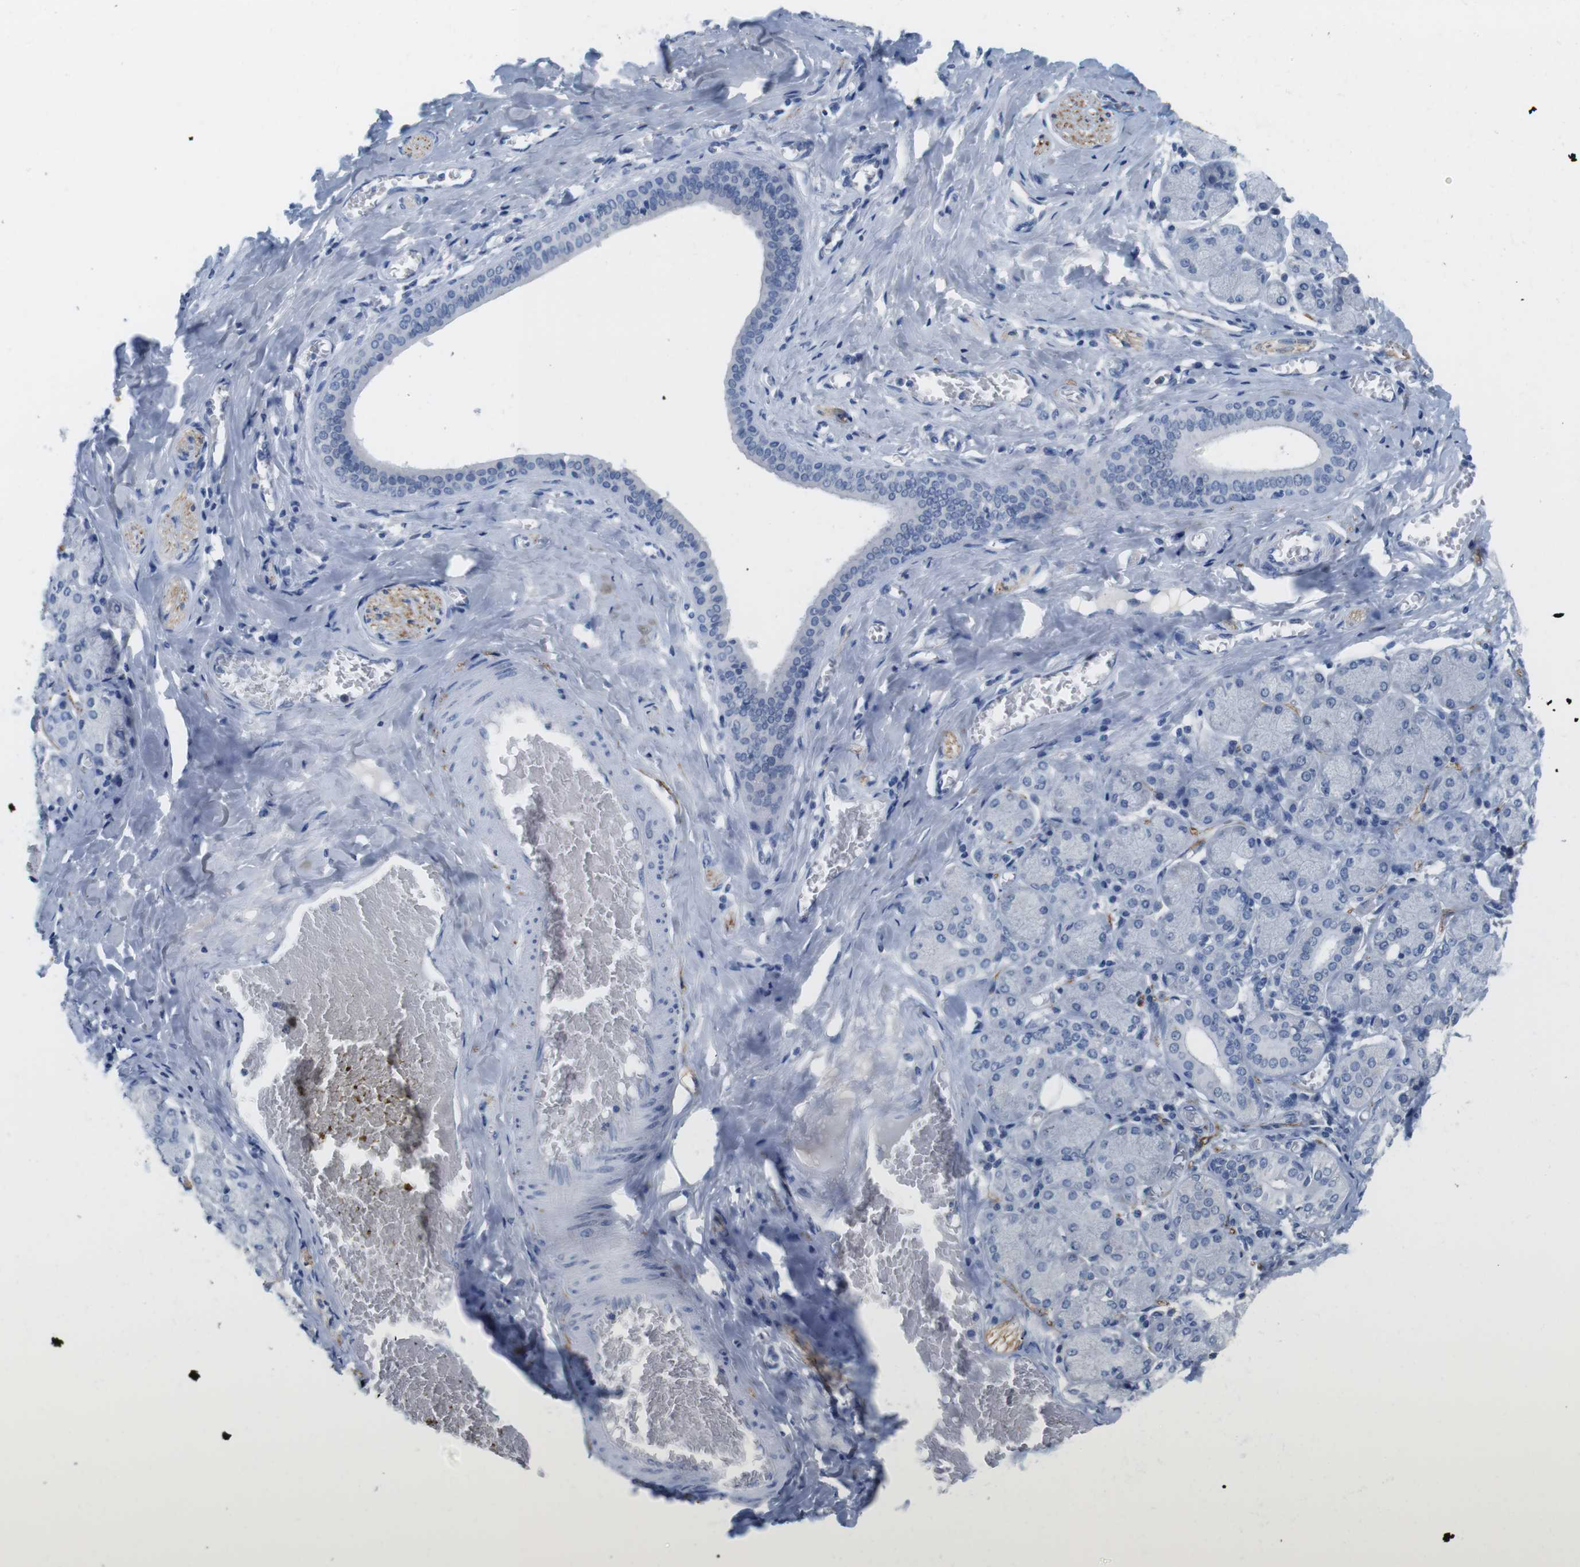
{"staining": {"intensity": "negative", "quantity": "none", "location": "none"}, "tissue": "salivary gland", "cell_type": "Glandular cells", "image_type": "normal", "snomed": [{"axis": "morphology", "description": "Normal tissue, NOS"}, {"axis": "topography", "description": "Salivary gland"}], "caption": "This is an immunohistochemistry photomicrograph of normal salivary gland. There is no staining in glandular cells.", "gene": "MAP6", "patient": {"sex": "female", "age": 24}}